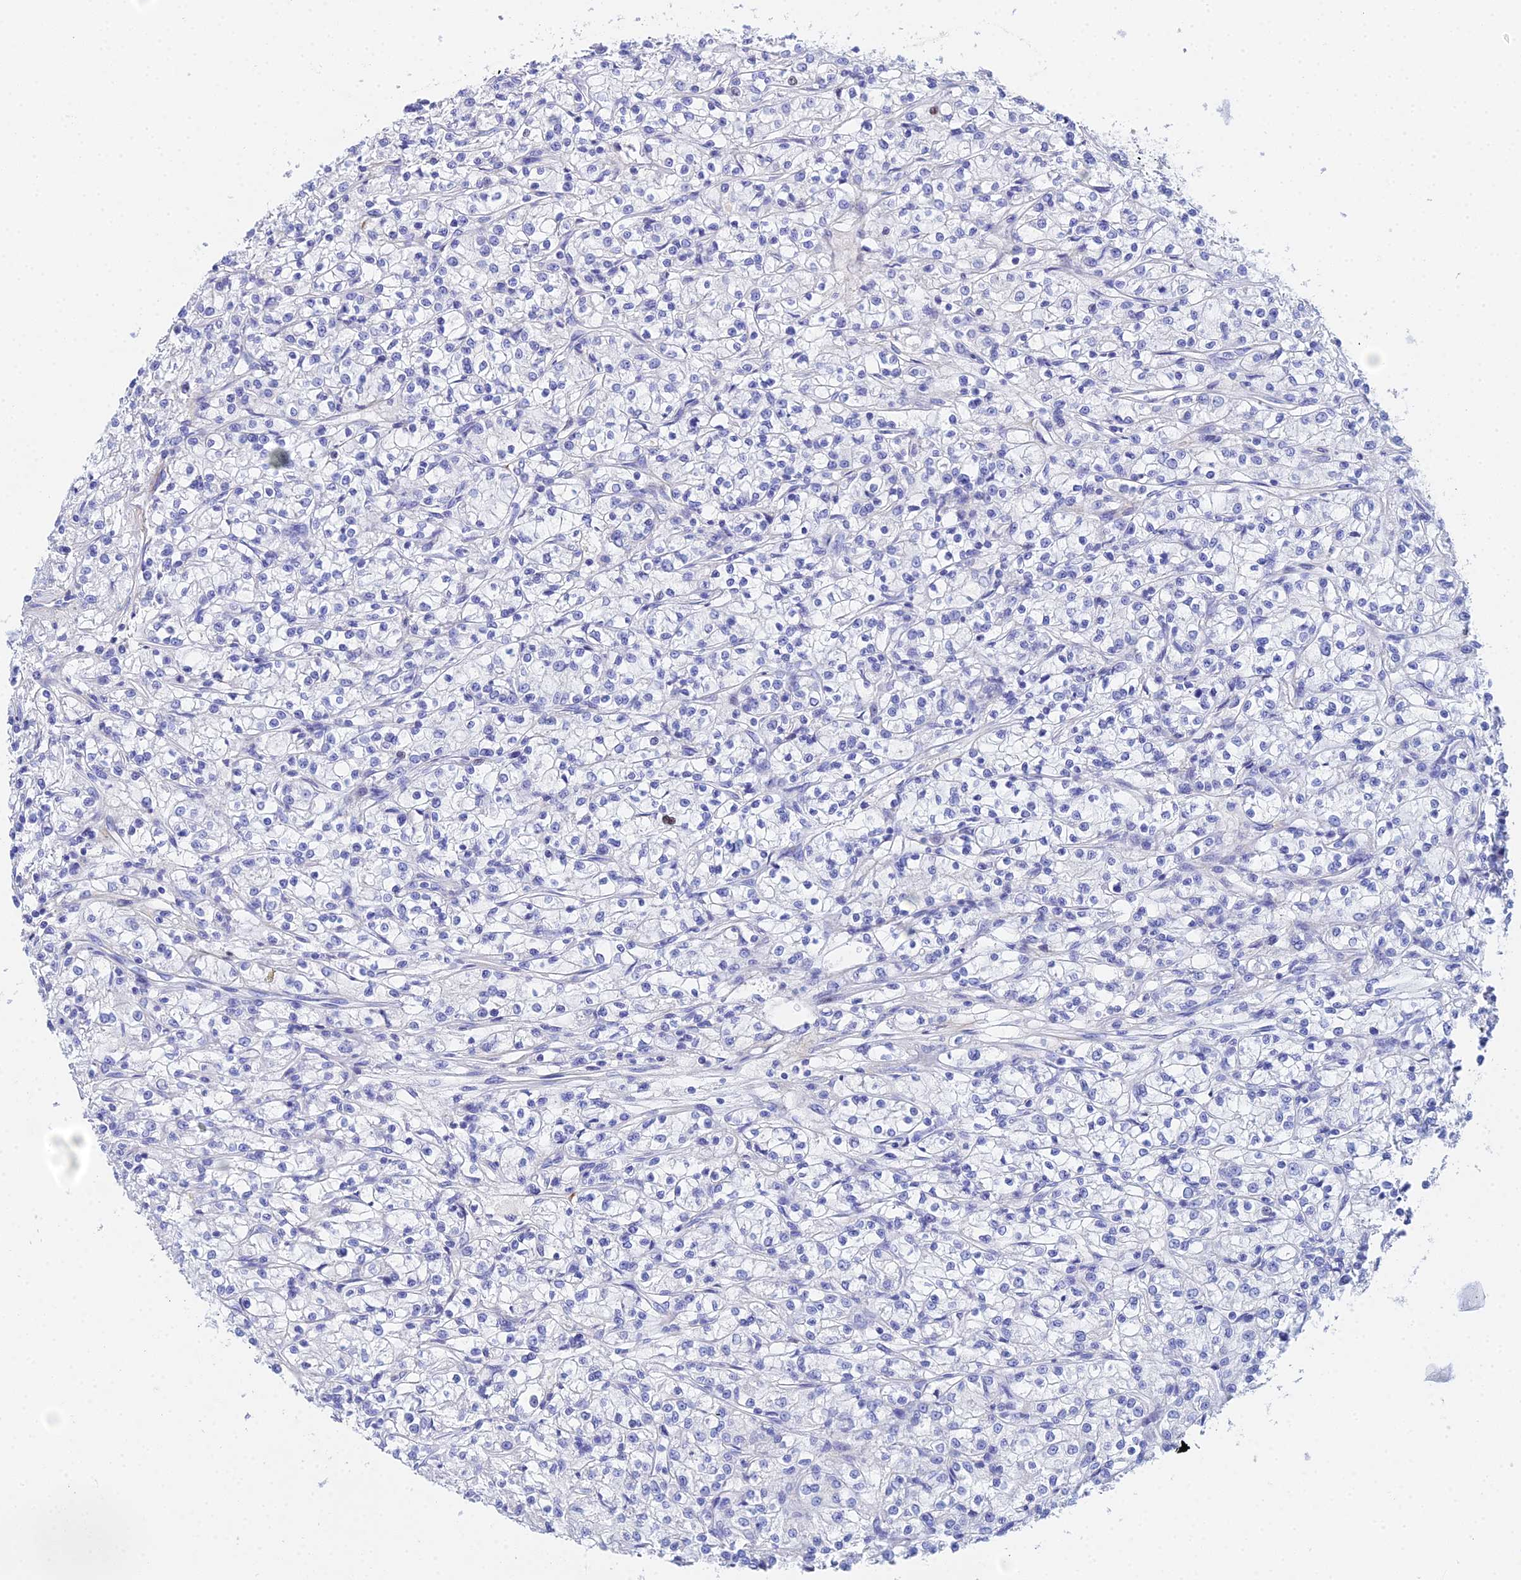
{"staining": {"intensity": "negative", "quantity": "none", "location": "none"}, "tissue": "renal cancer", "cell_type": "Tumor cells", "image_type": "cancer", "snomed": [{"axis": "morphology", "description": "Adenocarcinoma, NOS"}, {"axis": "topography", "description": "Kidney"}], "caption": "A high-resolution photomicrograph shows IHC staining of renal cancer (adenocarcinoma), which displays no significant positivity in tumor cells.", "gene": "CELA3A", "patient": {"sex": "female", "age": 59}}